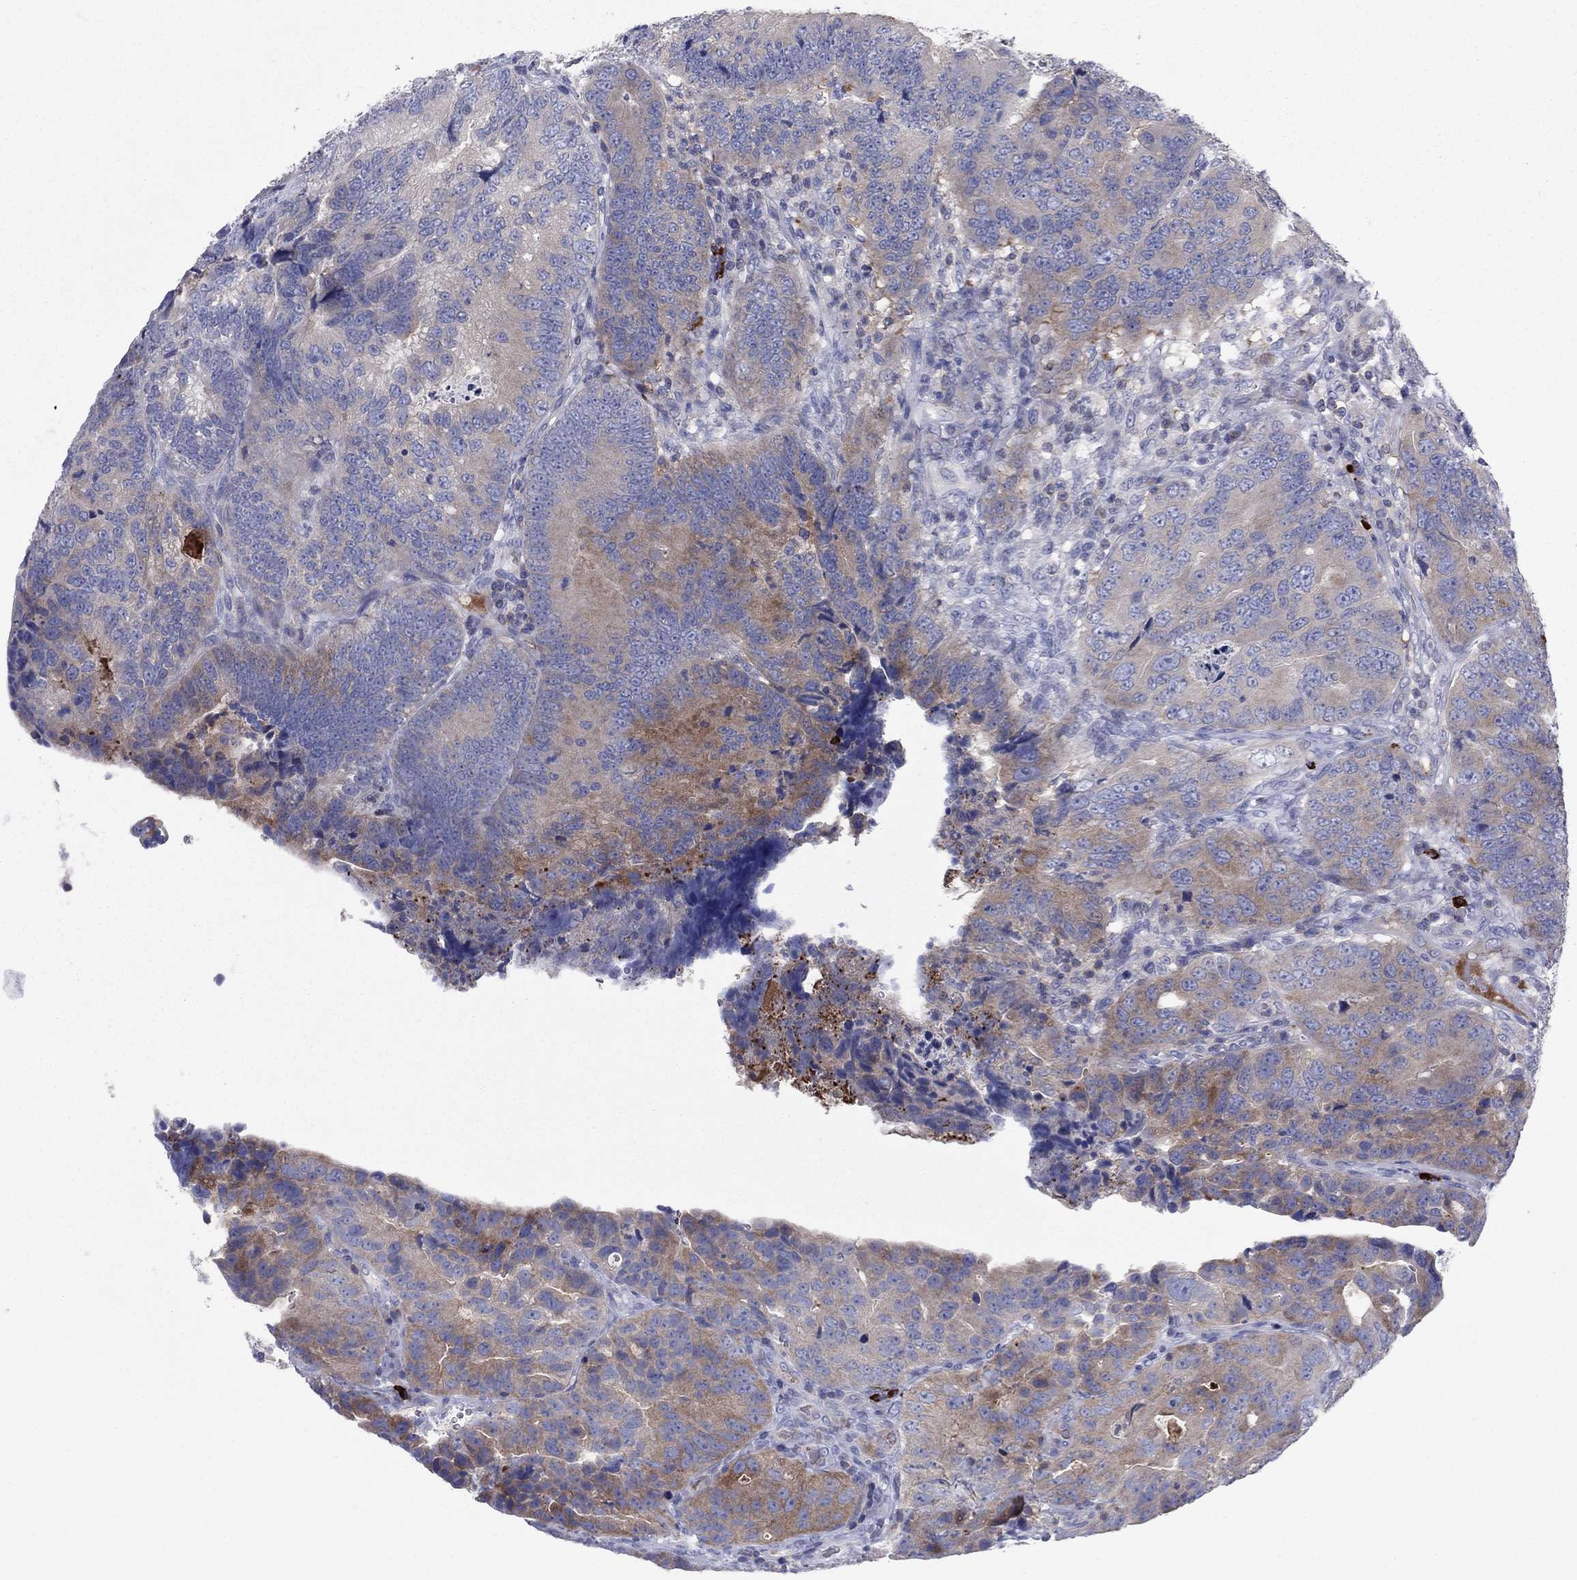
{"staining": {"intensity": "moderate", "quantity": "<25%", "location": "cytoplasmic/membranous"}, "tissue": "colorectal cancer", "cell_type": "Tumor cells", "image_type": "cancer", "snomed": [{"axis": "morphology", "description": "Adenocarcinoma, NOS"}, {"axis": "topography", "description": "Colon"}], "caption": "Protein staining exhibits moderate cytoplasmic/membranous expression in approximately <25% of tumor cells in colorectal adenocarcinoma. Nuclei are stained in blue.", "gene": "PVR", "patient": {"sex": "female", "age": 72}}